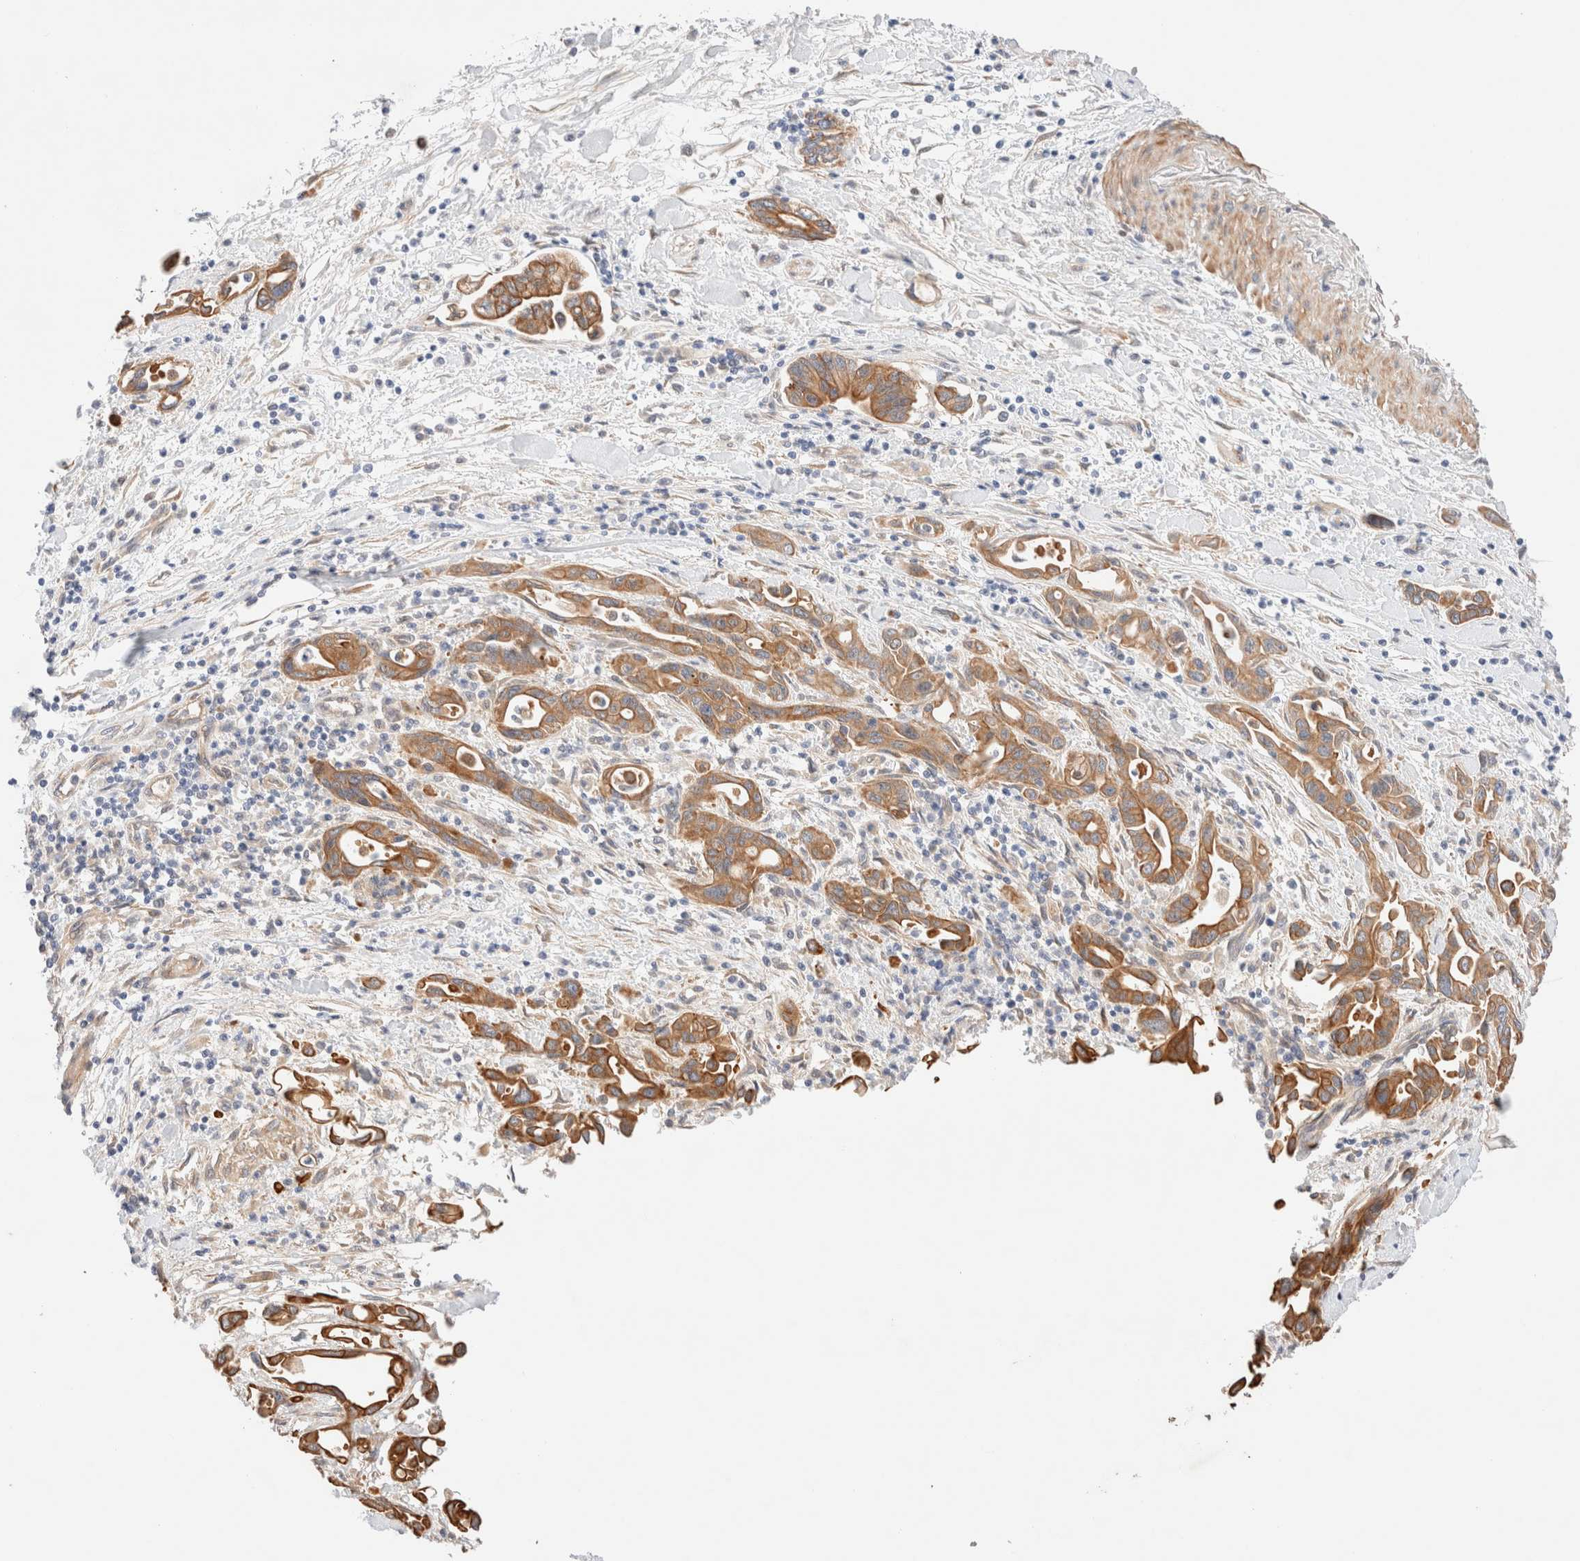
{"staining": {"intensity": "moderate", "quantity": ">75%", "location": "cytoplasmic/membranous"}, "tissue": "pancreatic cancer", "cell_type": "Tumor cells", "image_type": "cancer", "snomed": [{"axis": "morphology", "description": "Adenocarcinoma, NOS"}, {"axis": "topography", "description": "Pancreas"}], "caption": "Approximately >75% of tumor cells in pancreatic adenocarcinoma show moderate cytoplasmic/membranous protein positivity as visualized by brown immunohistochemical staining.", "gene": "NIBAN2", "patient": {"sex": "female", "age": 57}}